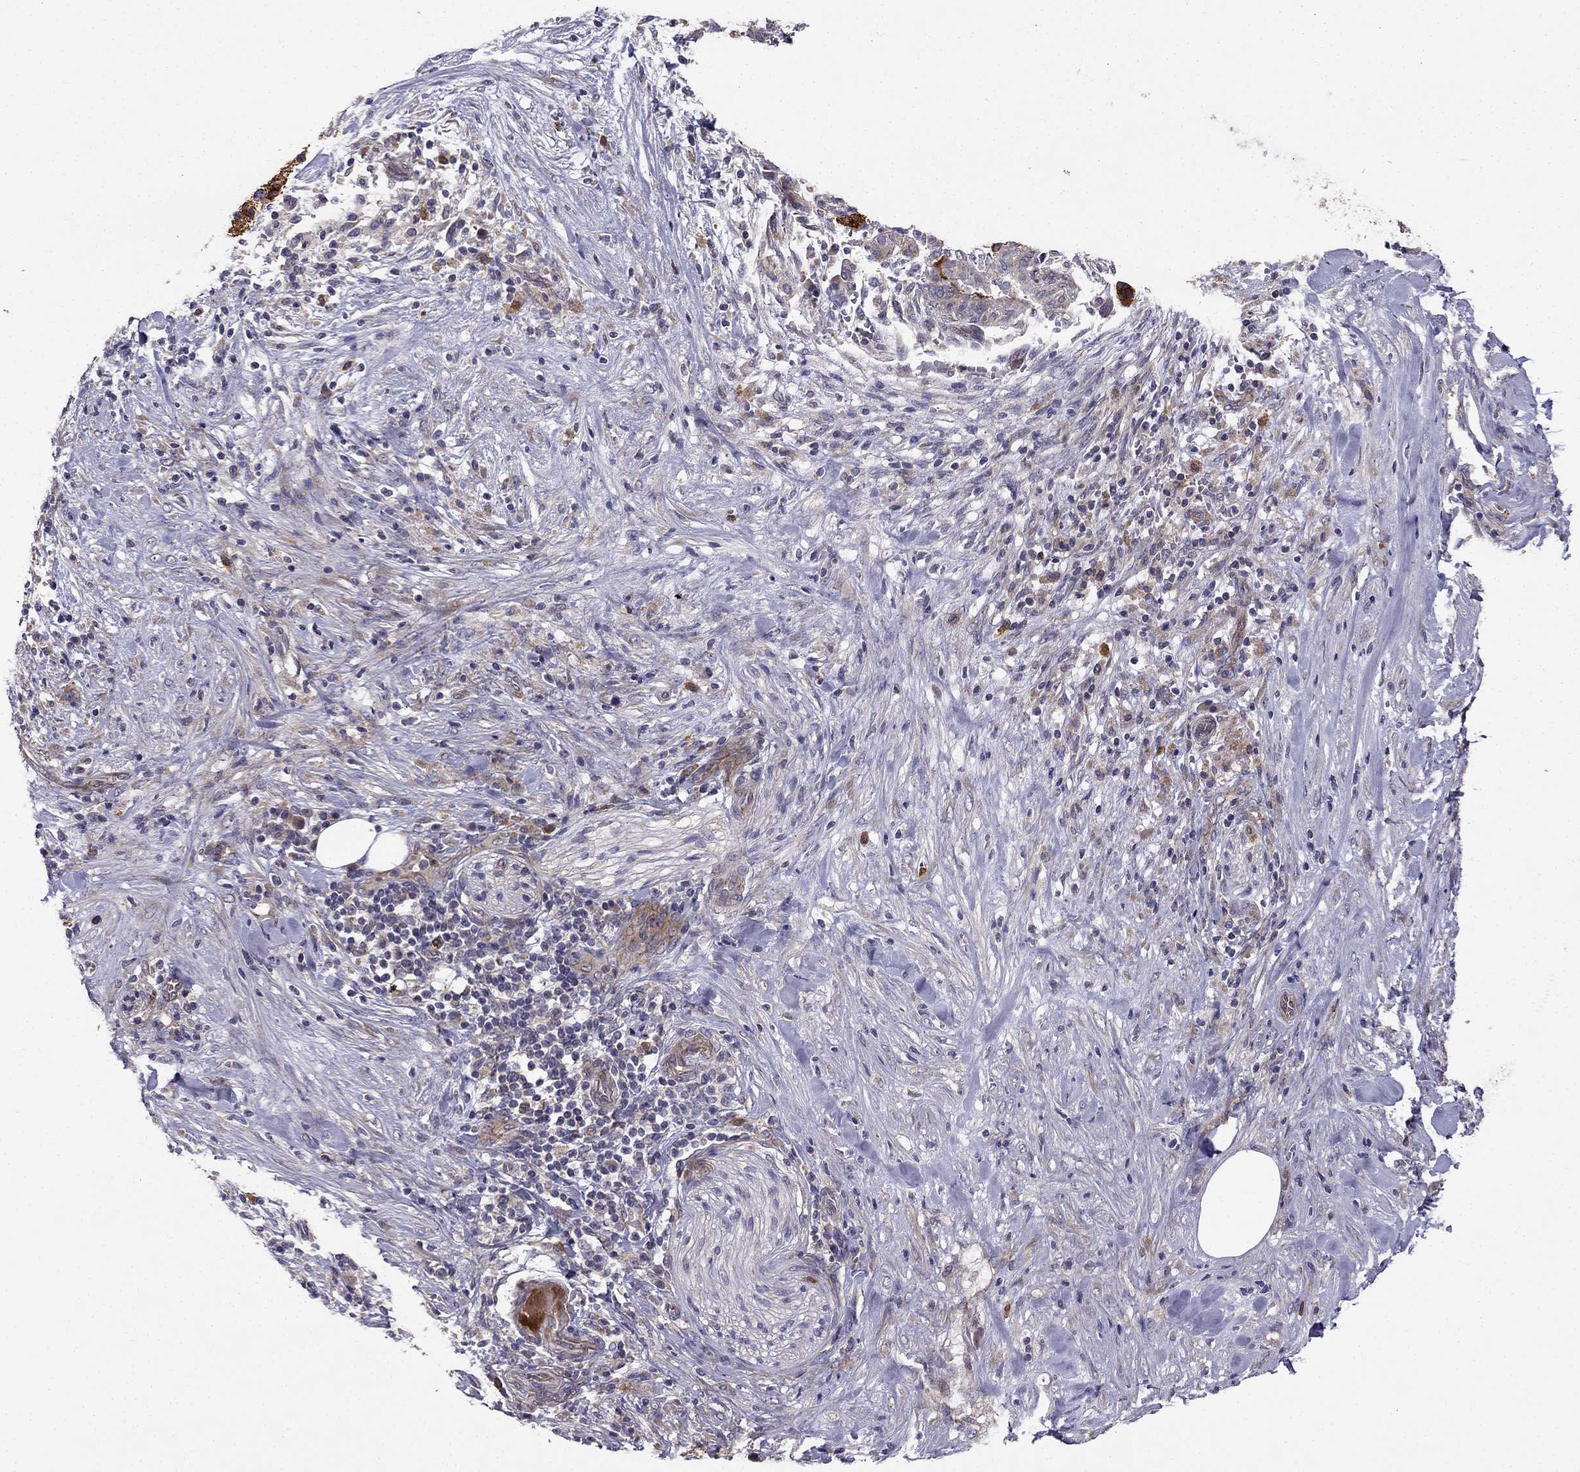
{"staining": {"intensity": "moderate", "quantity": "25%-75%", "location": "cytoplasmic/membranous"}, "tissue": "pancreatic cancer", "cell_type": "Tumor cells", "image_type": "cancer", "snomed": [{"axis": "morphology", "description": "Adenocarcinoma, NOS"}, {"axis": "topography", "description": "Pancreas"}], "caption": "Immunohistochemical staining of adenocarcinoma (pancreatic) exhibits moderate cytoplasmic/membranous protein expression in about 25%-75% of tumor cells.", "gene": "STXBP5", "patient": {"sex": "male", "age": 44}}